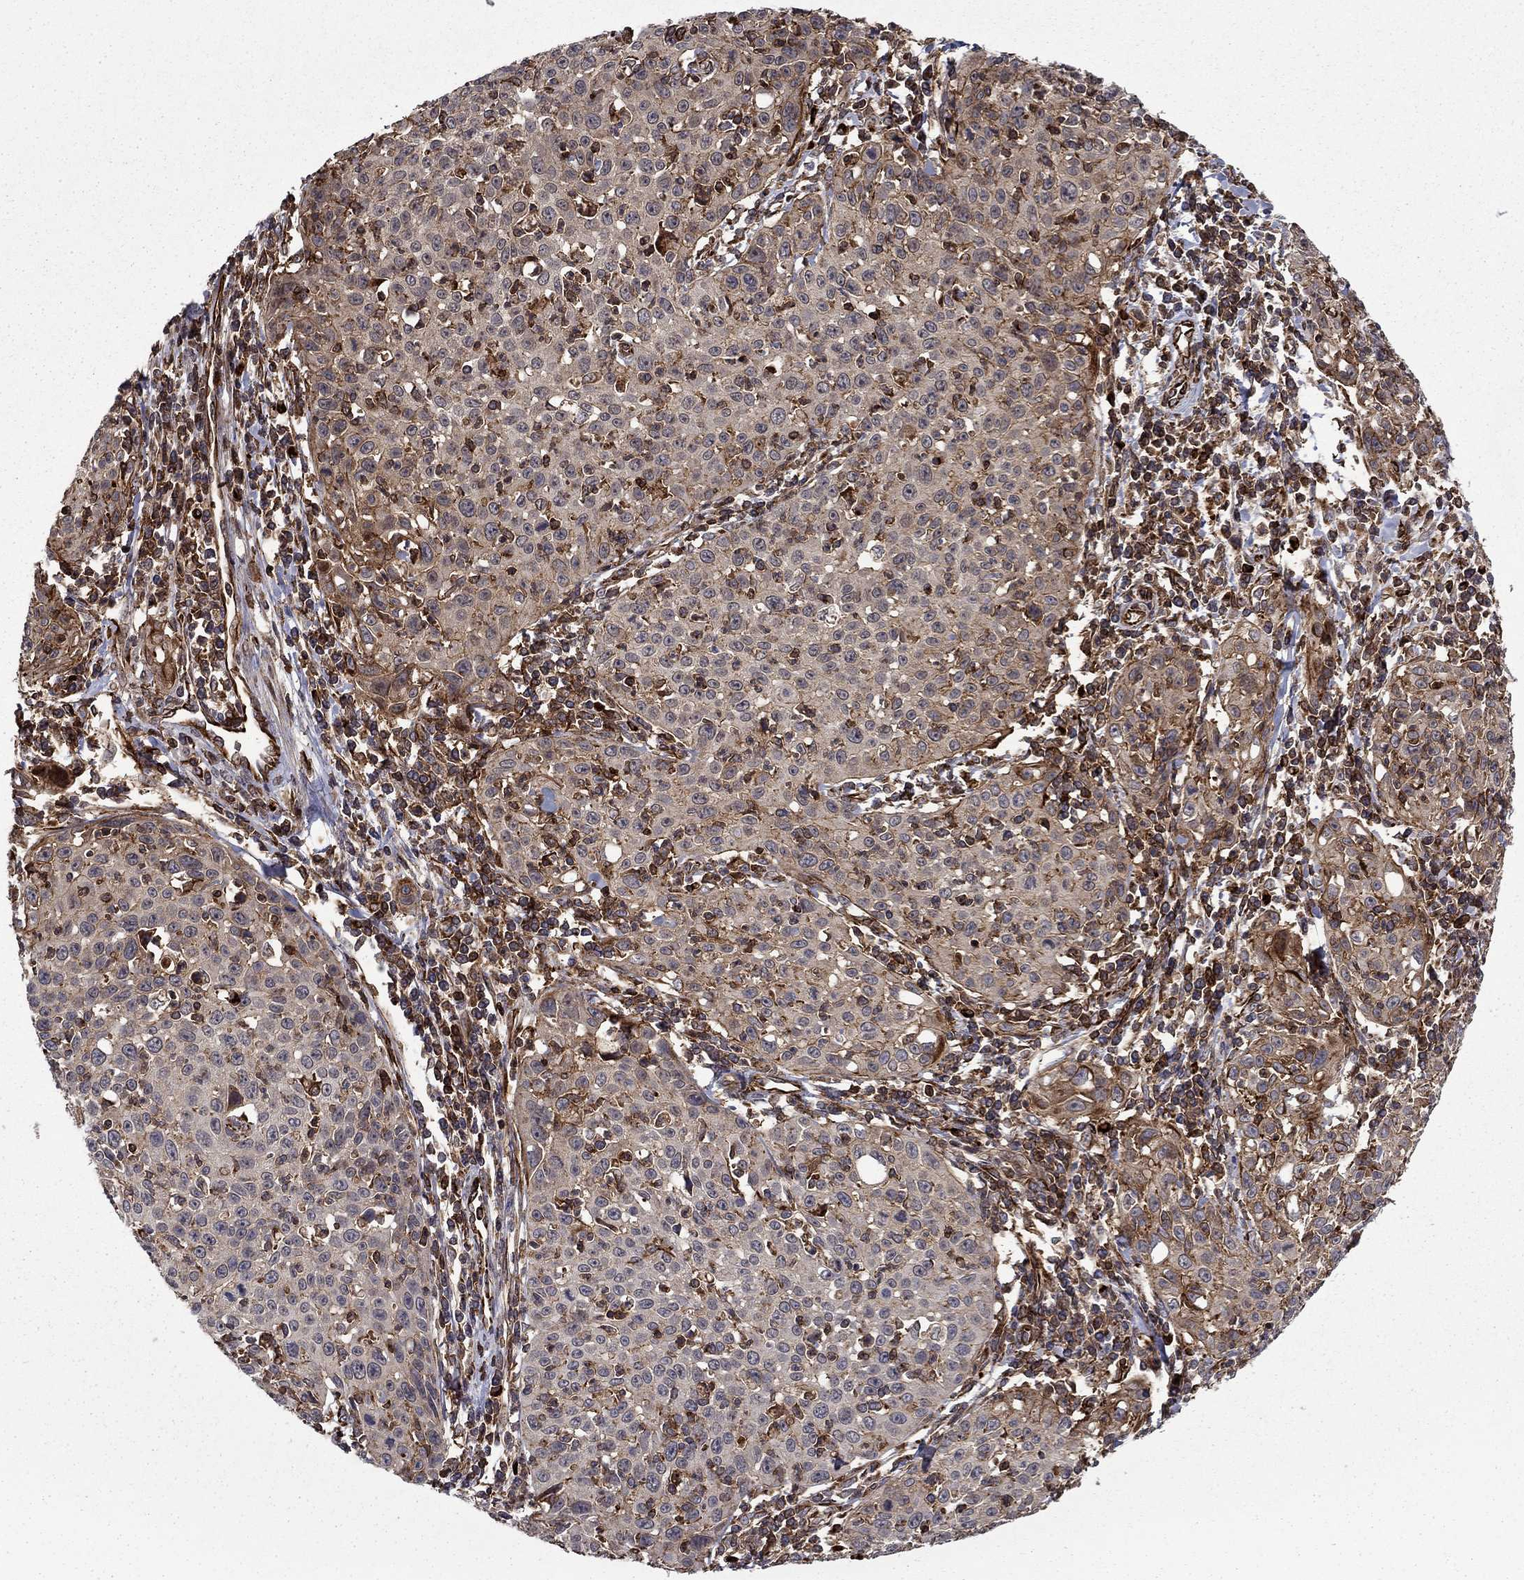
{"staining": {"intensity": "weak", "quantity": "25%-75%", "location": "cytoplasmic/membranous"}, "tissue": "cervical cancer", "cell_type": "Tumor cells", "image_type": "cancer", "snomed": [{"axis": "morphology", "description": "Squamous cell carcinoma, NOS"}, {"axis": "topography", "description": "Cervix"}], "caption": "Cervical cancer (squamous cell carcinoma) tissue displays weak cytoplasmic/membranous expression in about 25%-75% of tumor cells, visualized by immunohistochemistry. Using DAB (3,3'-diaminobenzidine) (brown) and hematoxylin (blue) stains, captured at high magnification using brightfield microscopy.", "gene": "ADM", "patient": {"sex": "female", "age": 26}}